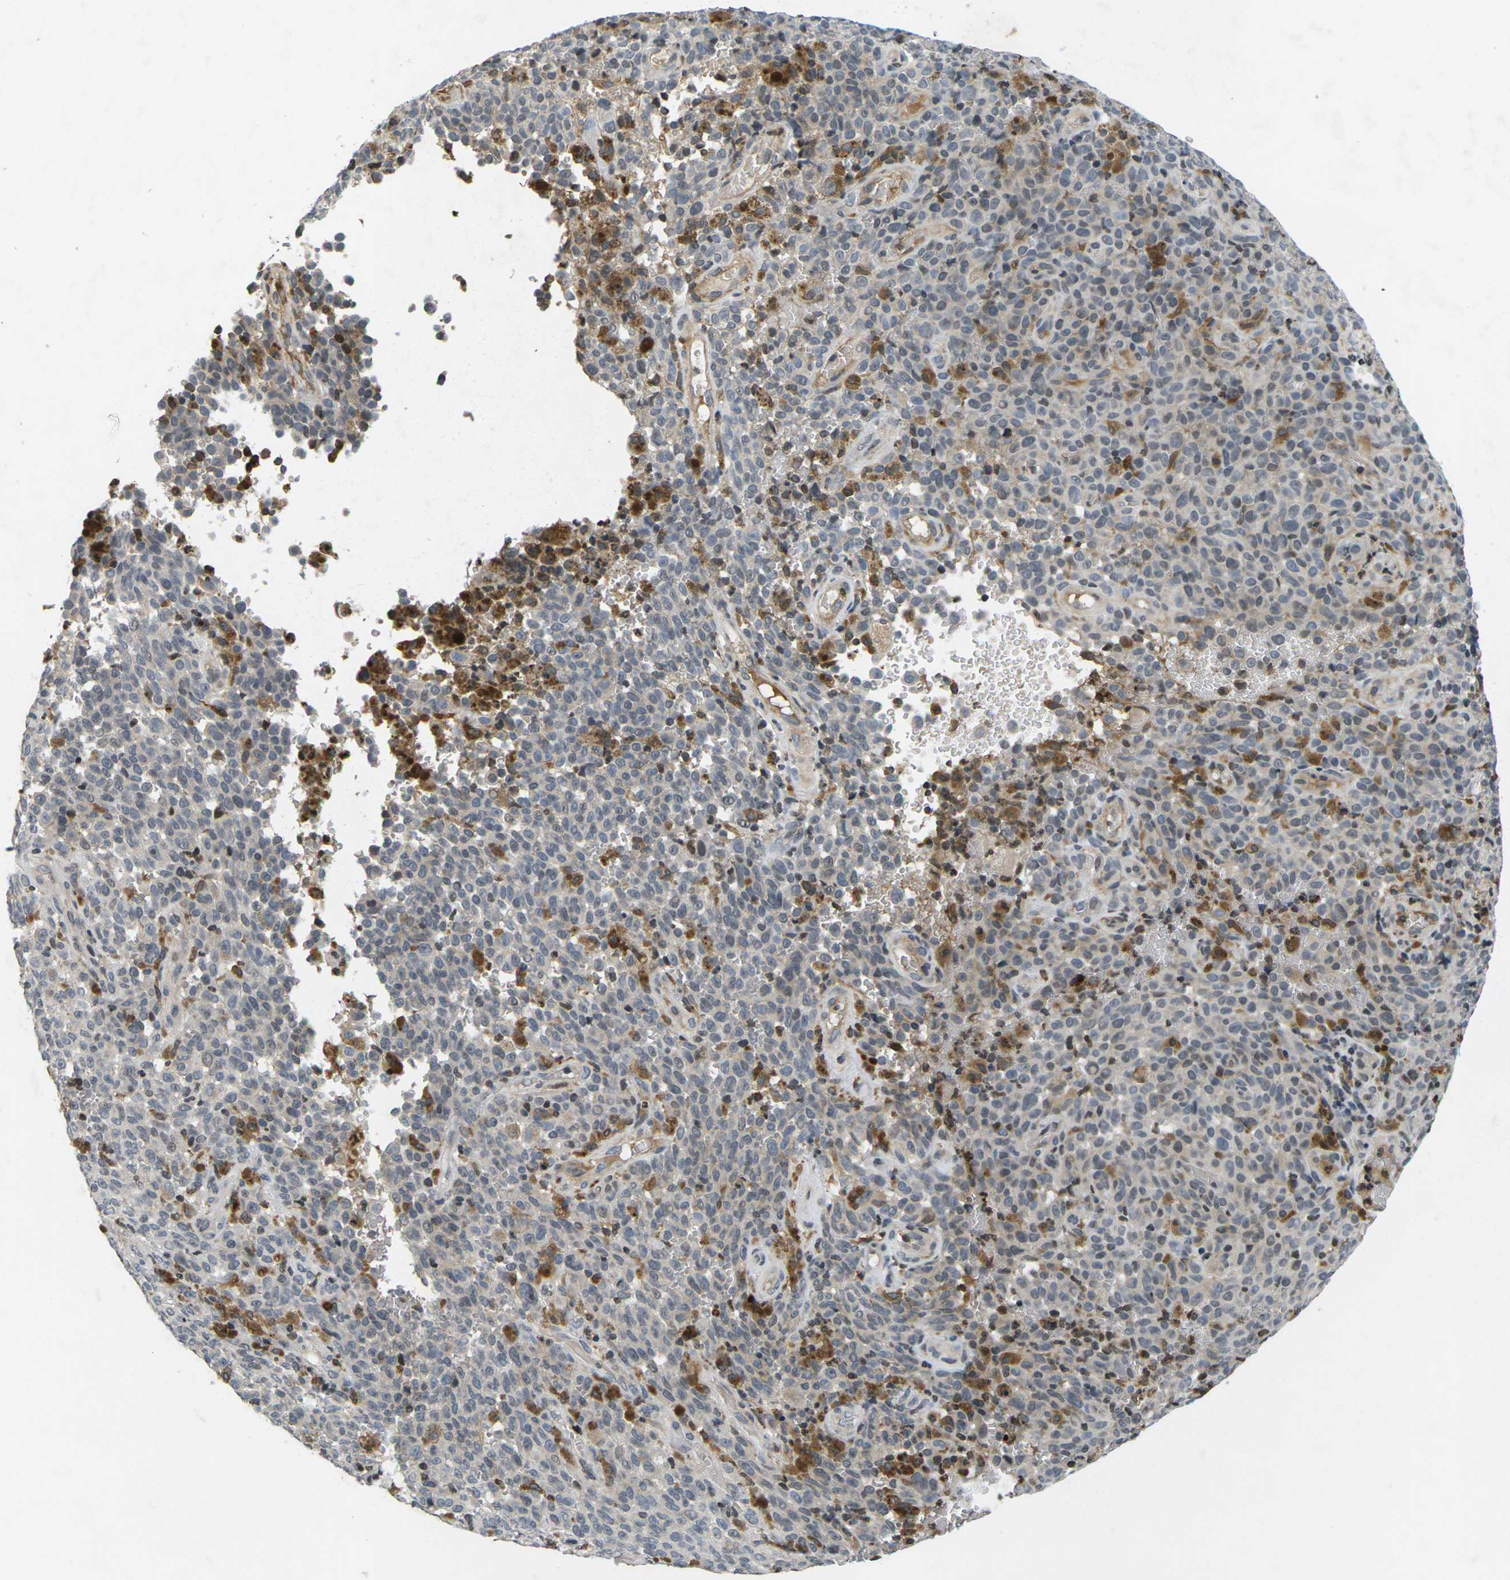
{"staining": {"intensity": "negative", "quantity": "none", "location": "none"}, "tissue": "melanoma", "cell_type": "Tumor cells", "image_type": "cancer", "snomed": [{"axis": "morphology", "description": "Malignant melanoma, NOS"}, {"axis": "topography", "description": "Skin"}], "caption": "Immunohistochemical staining of human melanoma exhibits no significant staining in tumor cells.", "gene": "C1QC", "patient": {"sex": "female", "age": 82}}